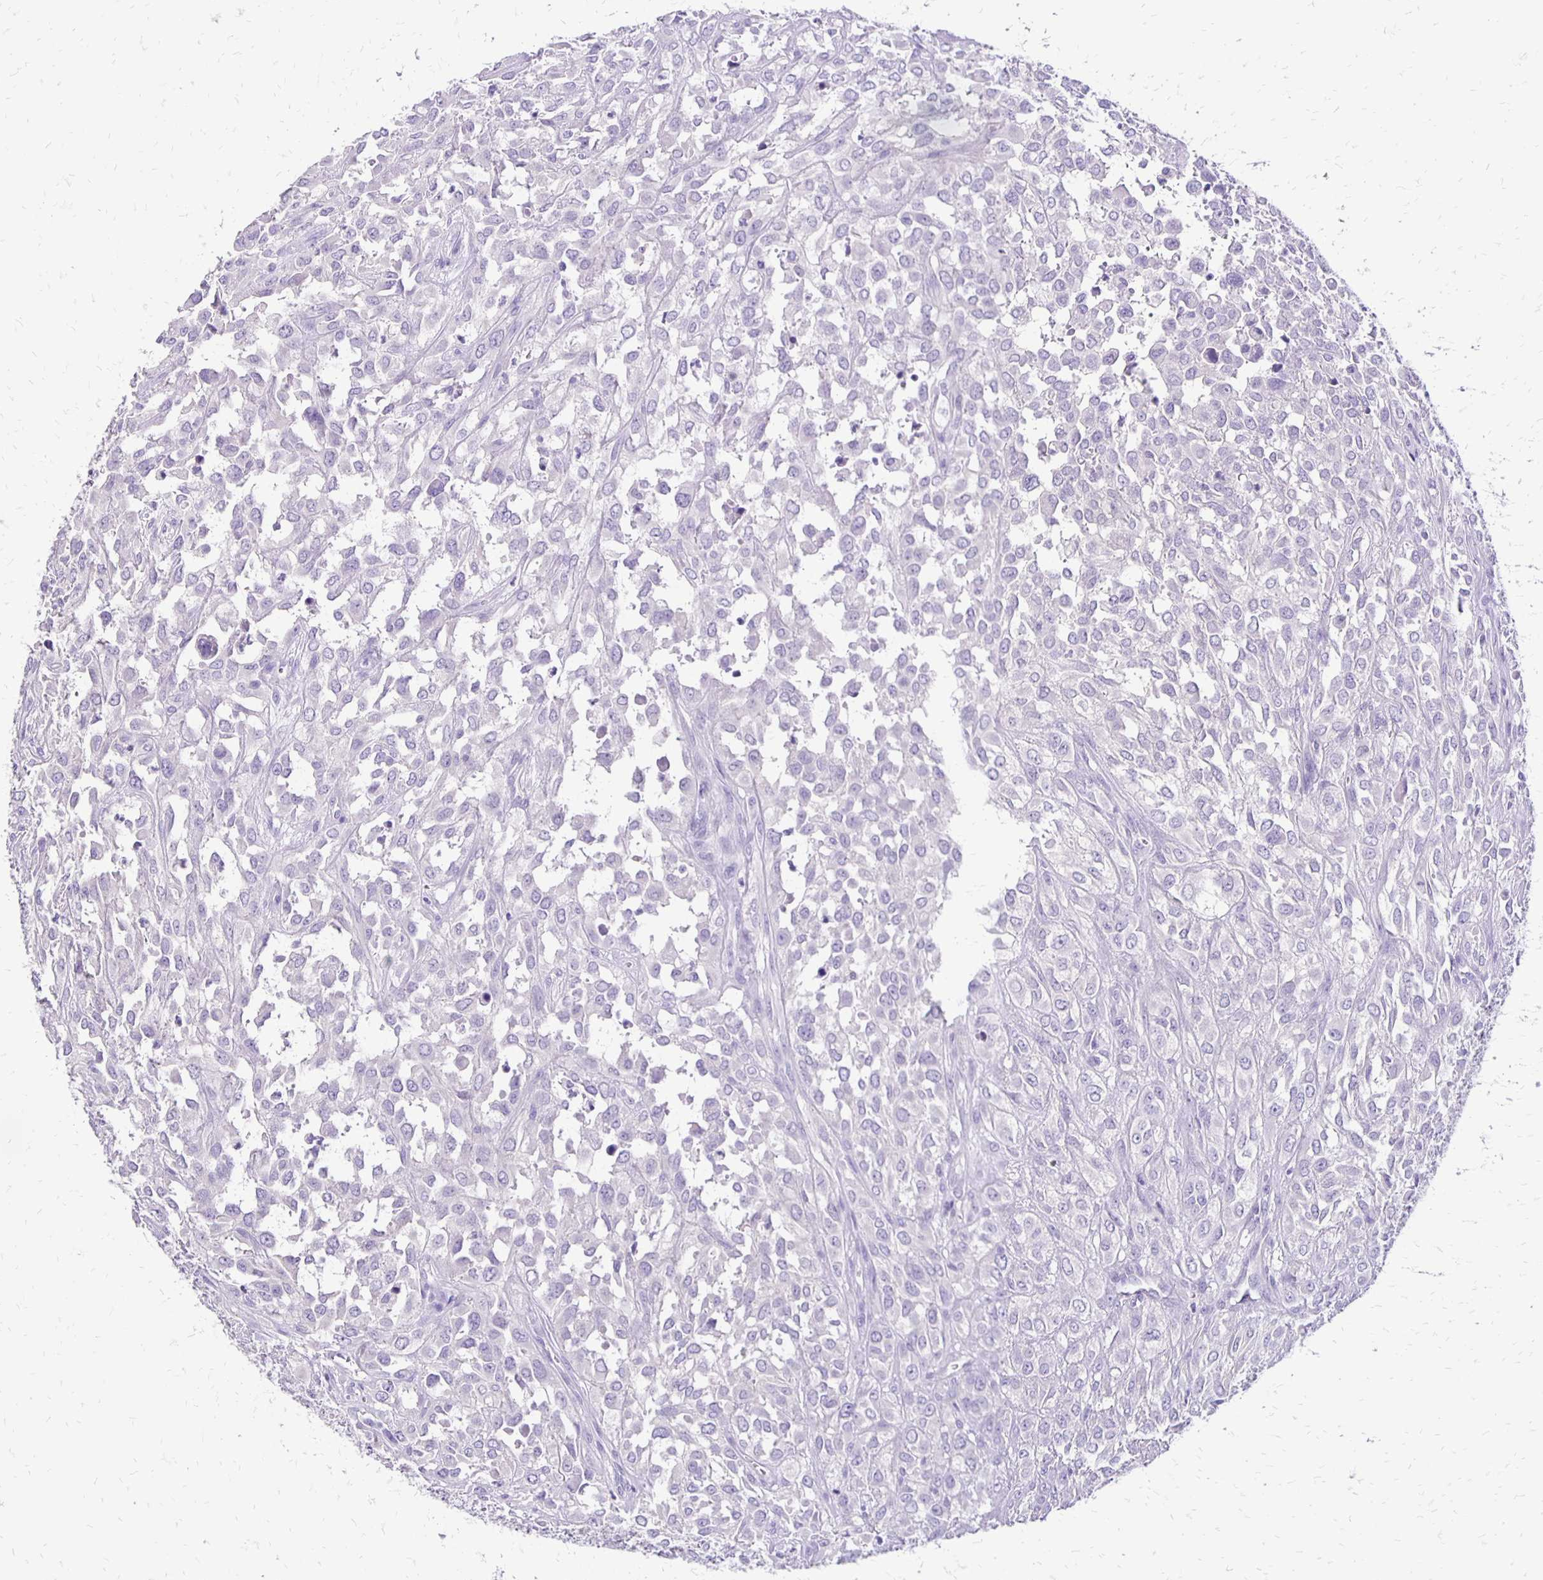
{"staining": {"intensity": "negative", "quantity": "none", "location": "none"}, "tissue": "urothelial cancer", "cell_type": "Tumor cells", "image_type": "cancer", "snomed": [{"axis": "morphology", "description": "Urothelial carcinoma, High grade"}, {"axis": "topography", "description": "Urinary bladder"}], "caption": "A micrograph of human urothelial carcinoma (high-grade) is negative for staining in tumor cells.", "gene": "ANKRD45", "patient": {"sex": "male", "age": 67}}